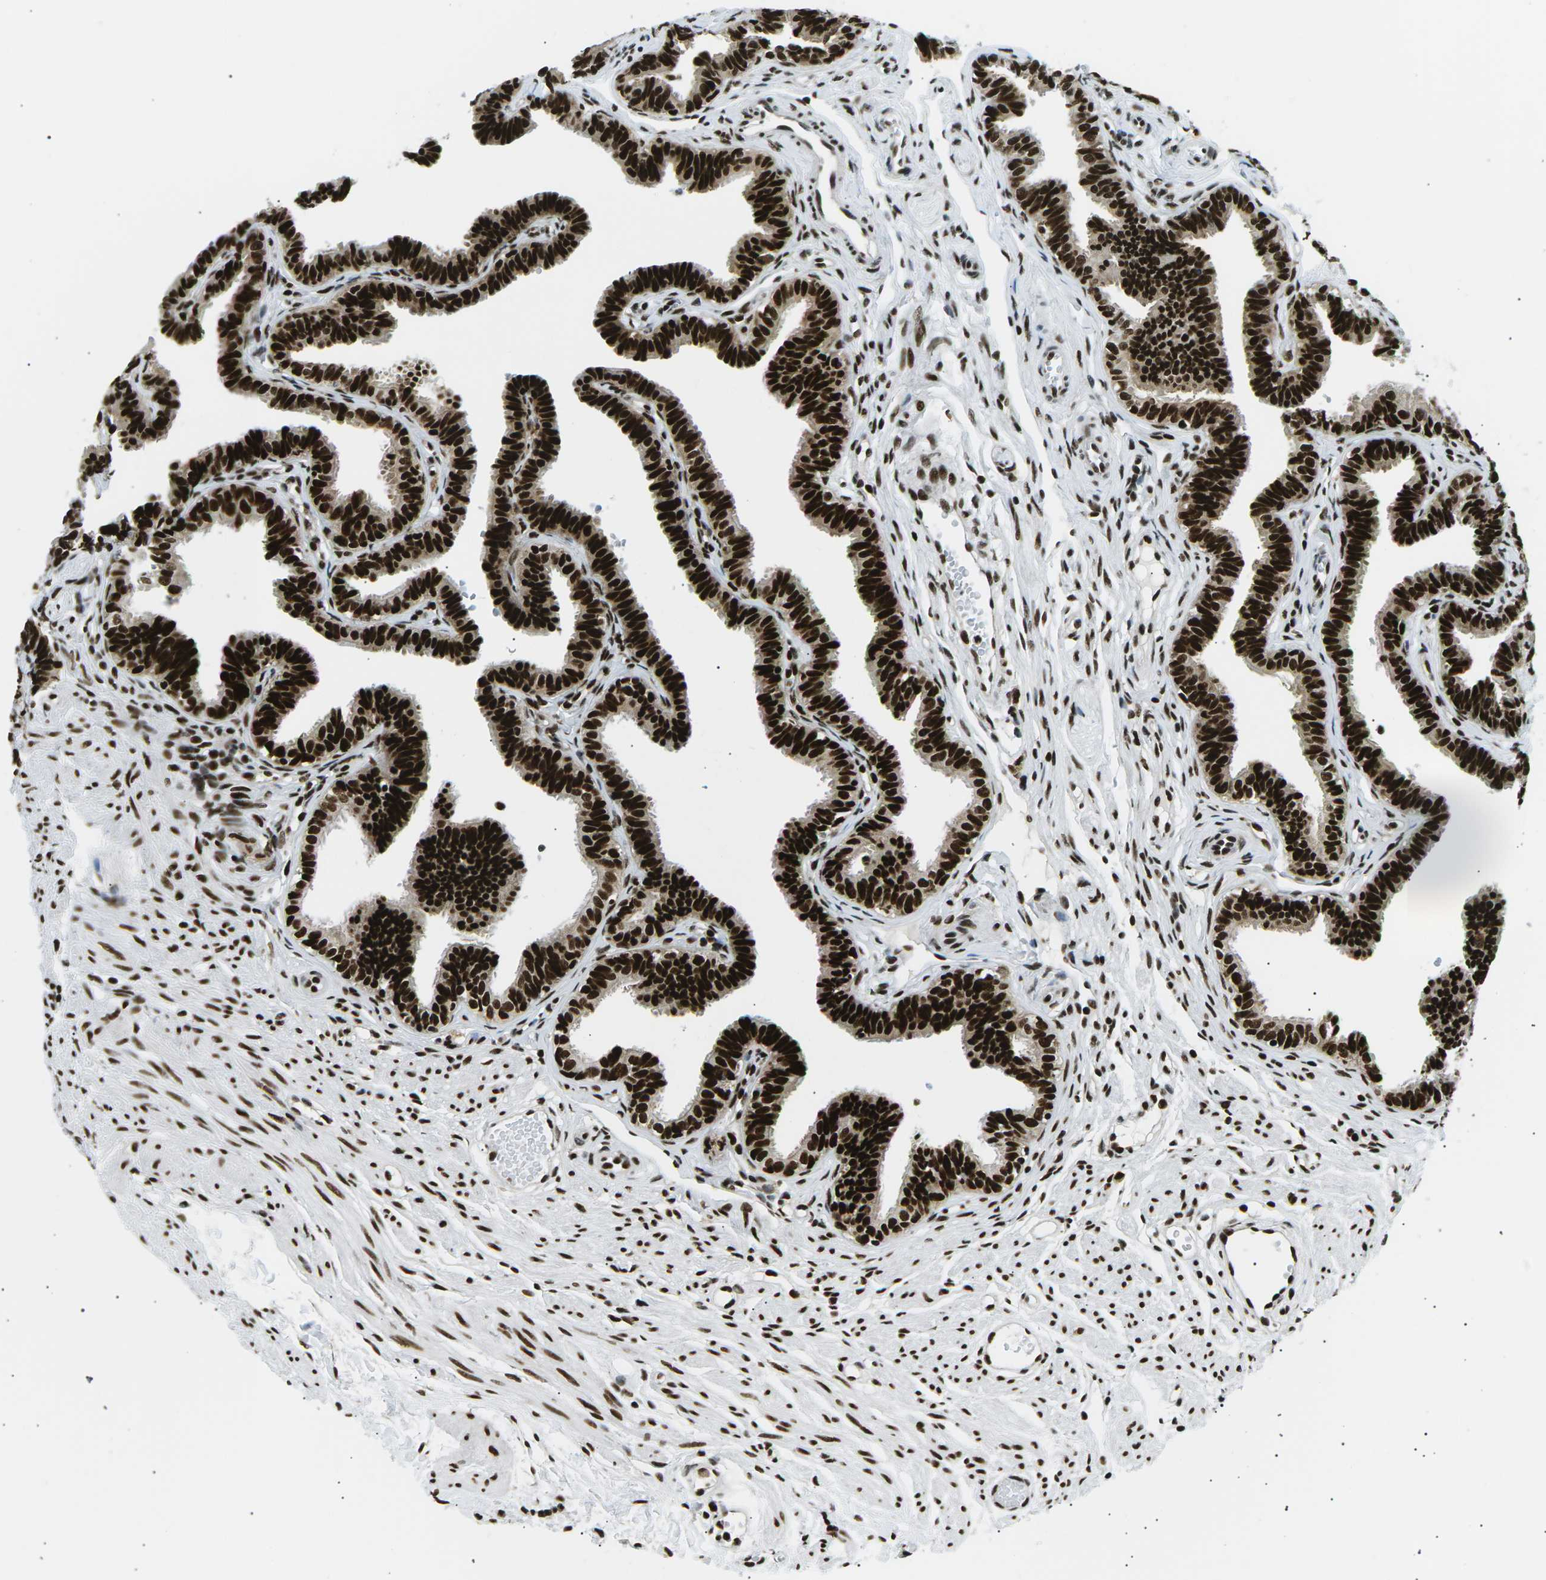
{"staining": {"intensity": "strong", "quantity": ">75%", "location": "nuclear"}, "tissue": "fallopian tube", "cell_type": "Glandular cells", "image_type": "normal", "snomed": [{"axis": "morphology", "description": "Normal tissue, NOS"}, {"axis": "topography", "description": "Fallopian tube"}, {"axis": "topography", "description": "Ovary"}], "caption": "Strong nuclear protein staining is present in about >75% of glandular cells in fallopian tube. (Stains: DAB (3,3'-diaminobenzidine) in brown, nuclei in blue, Microscopy: brightfield microscopy at high magnification).", "gene": "RPA2", "patient": {"sex": "female", "age": 23}}